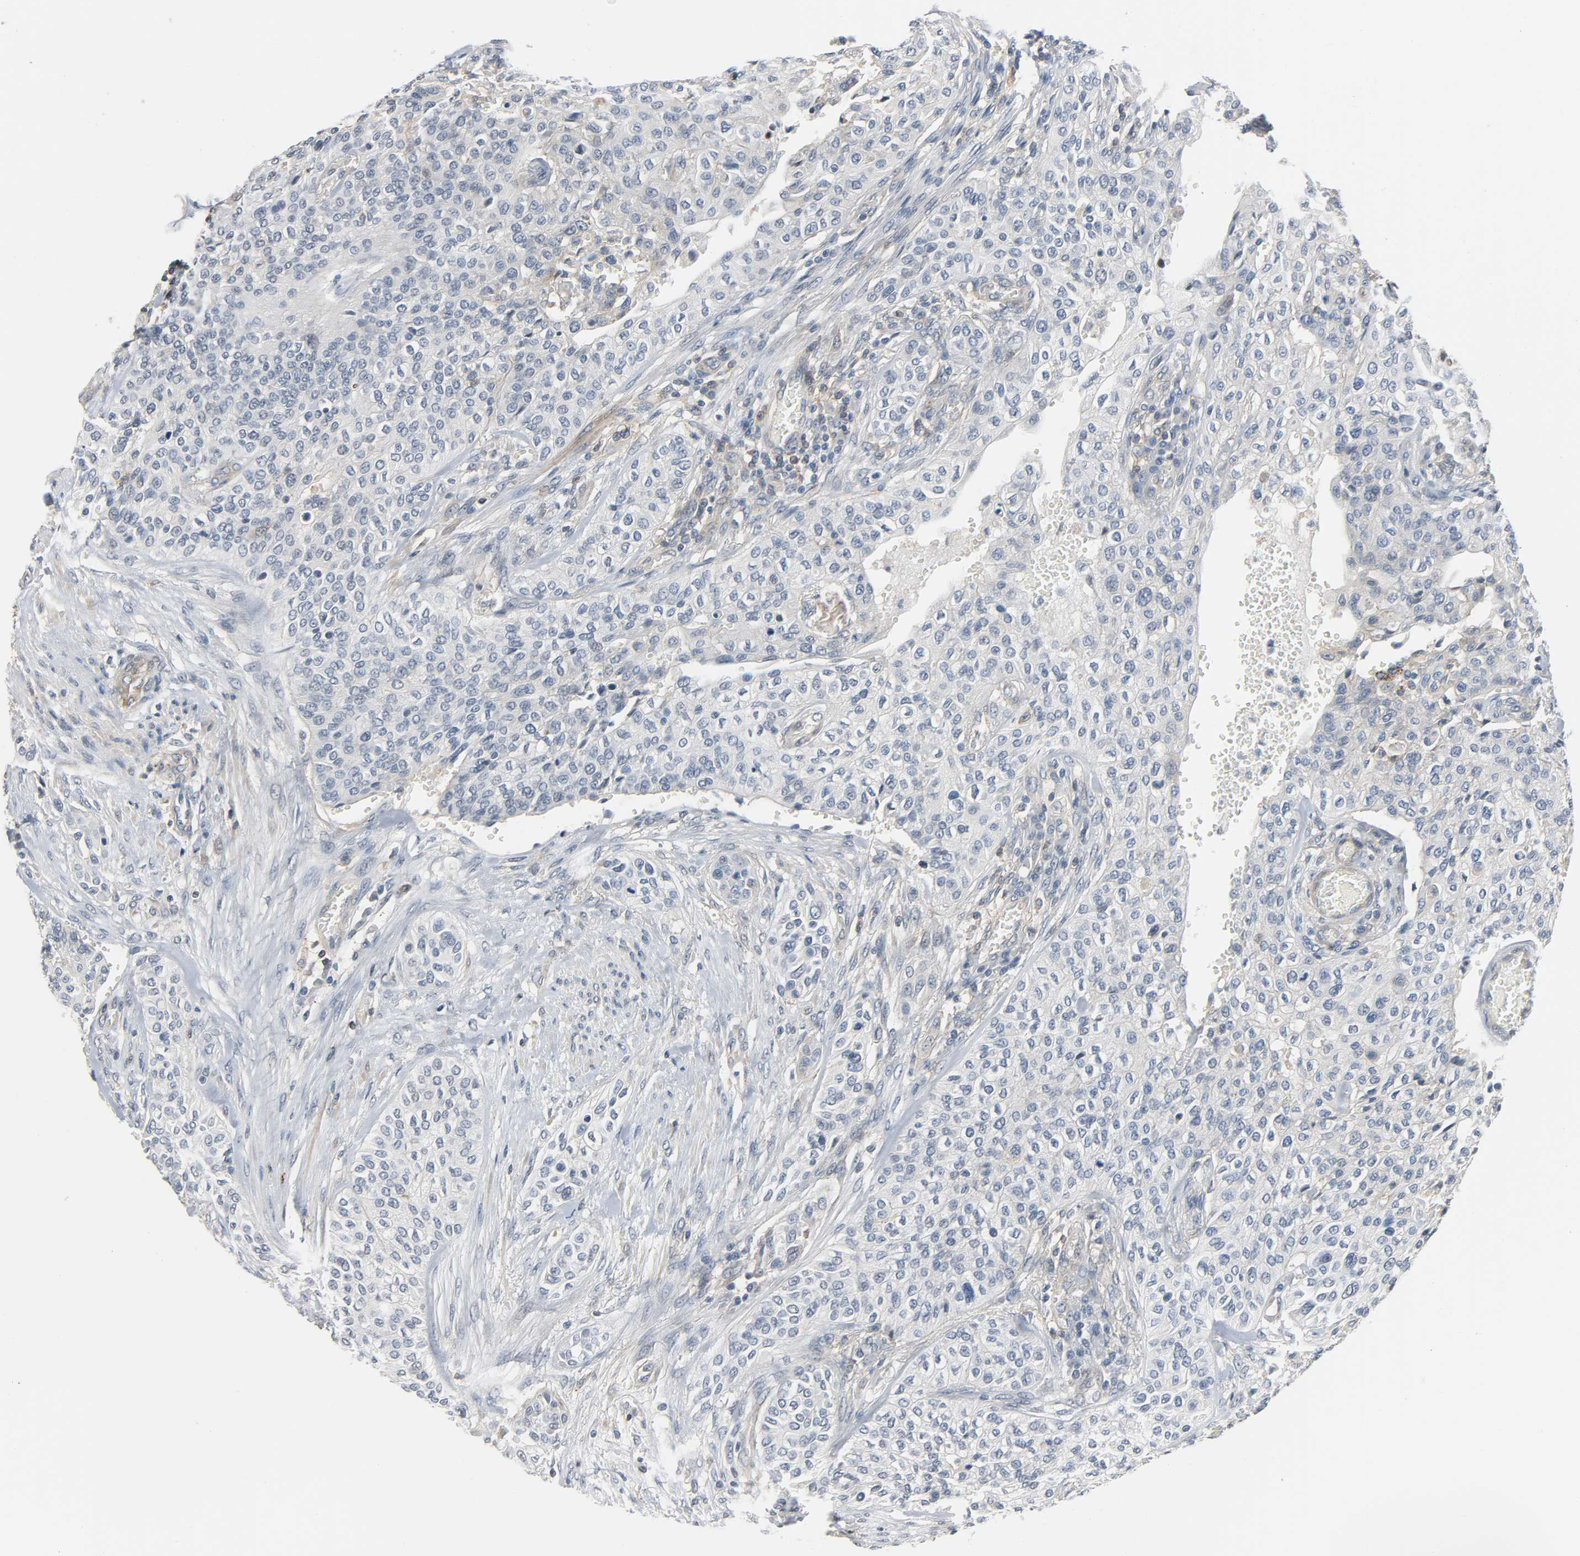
{"staining": {"intensity": "negative", "quantity": "none", "location": "none"}, "tissue": "urothelial cancer", "cell_type": "Tumor cells", "image_type": "cancer", "snomed": [{"axis": "morphology", "description": "Urothelial carcinoma, High grade"}, {"axis": "topography", "description": "Urinary bladder"}], "caption": "Immunohistochemistry (IHC) of high-grade urothelial carcinoma exhibits no staining in tumor cells.", "gene": "CD4", "patient": {"sex": "male", "age": 74}}